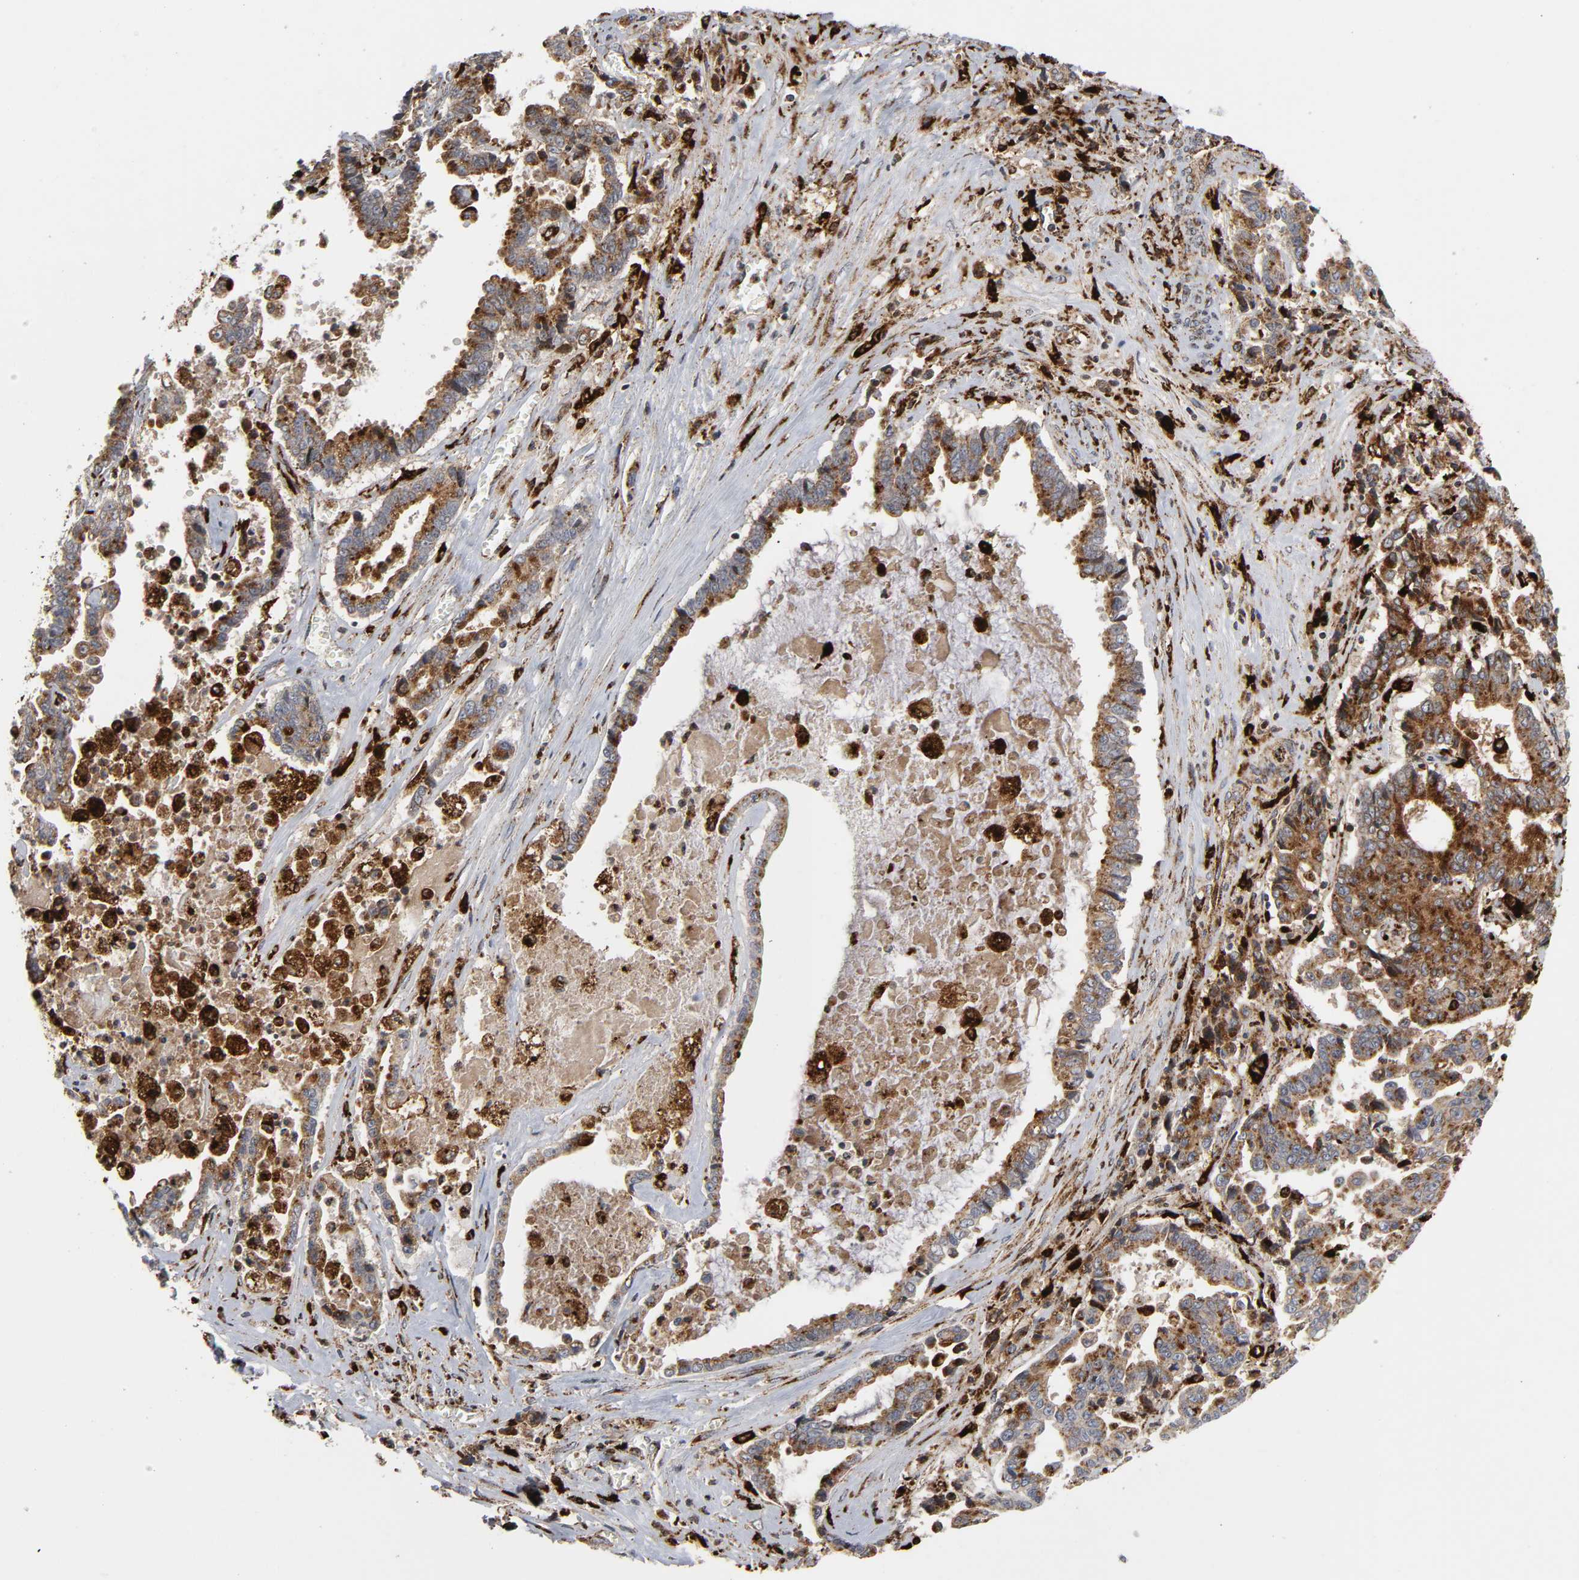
{"staining": {"intensity": "strong", "quantity": ">75%", "location": "cytoplasmic/membranous"}, "tissue": "liver cancer", "cell_type": "Tumor cells", "image_type": "cancer", "snomed": [{"axis": "morphology", "description": "Cholangiocarcinoma"}, {"axis": "topography", "description": "Liver"}], "caption": "This is an image of IHC staining of cholangiocarcinoma (liver), which shows strong positivity in the cytoplasmic/membranous of tumor cells.", "gene": "PSAP", "patient": {"sex": "male", "age": 57}}